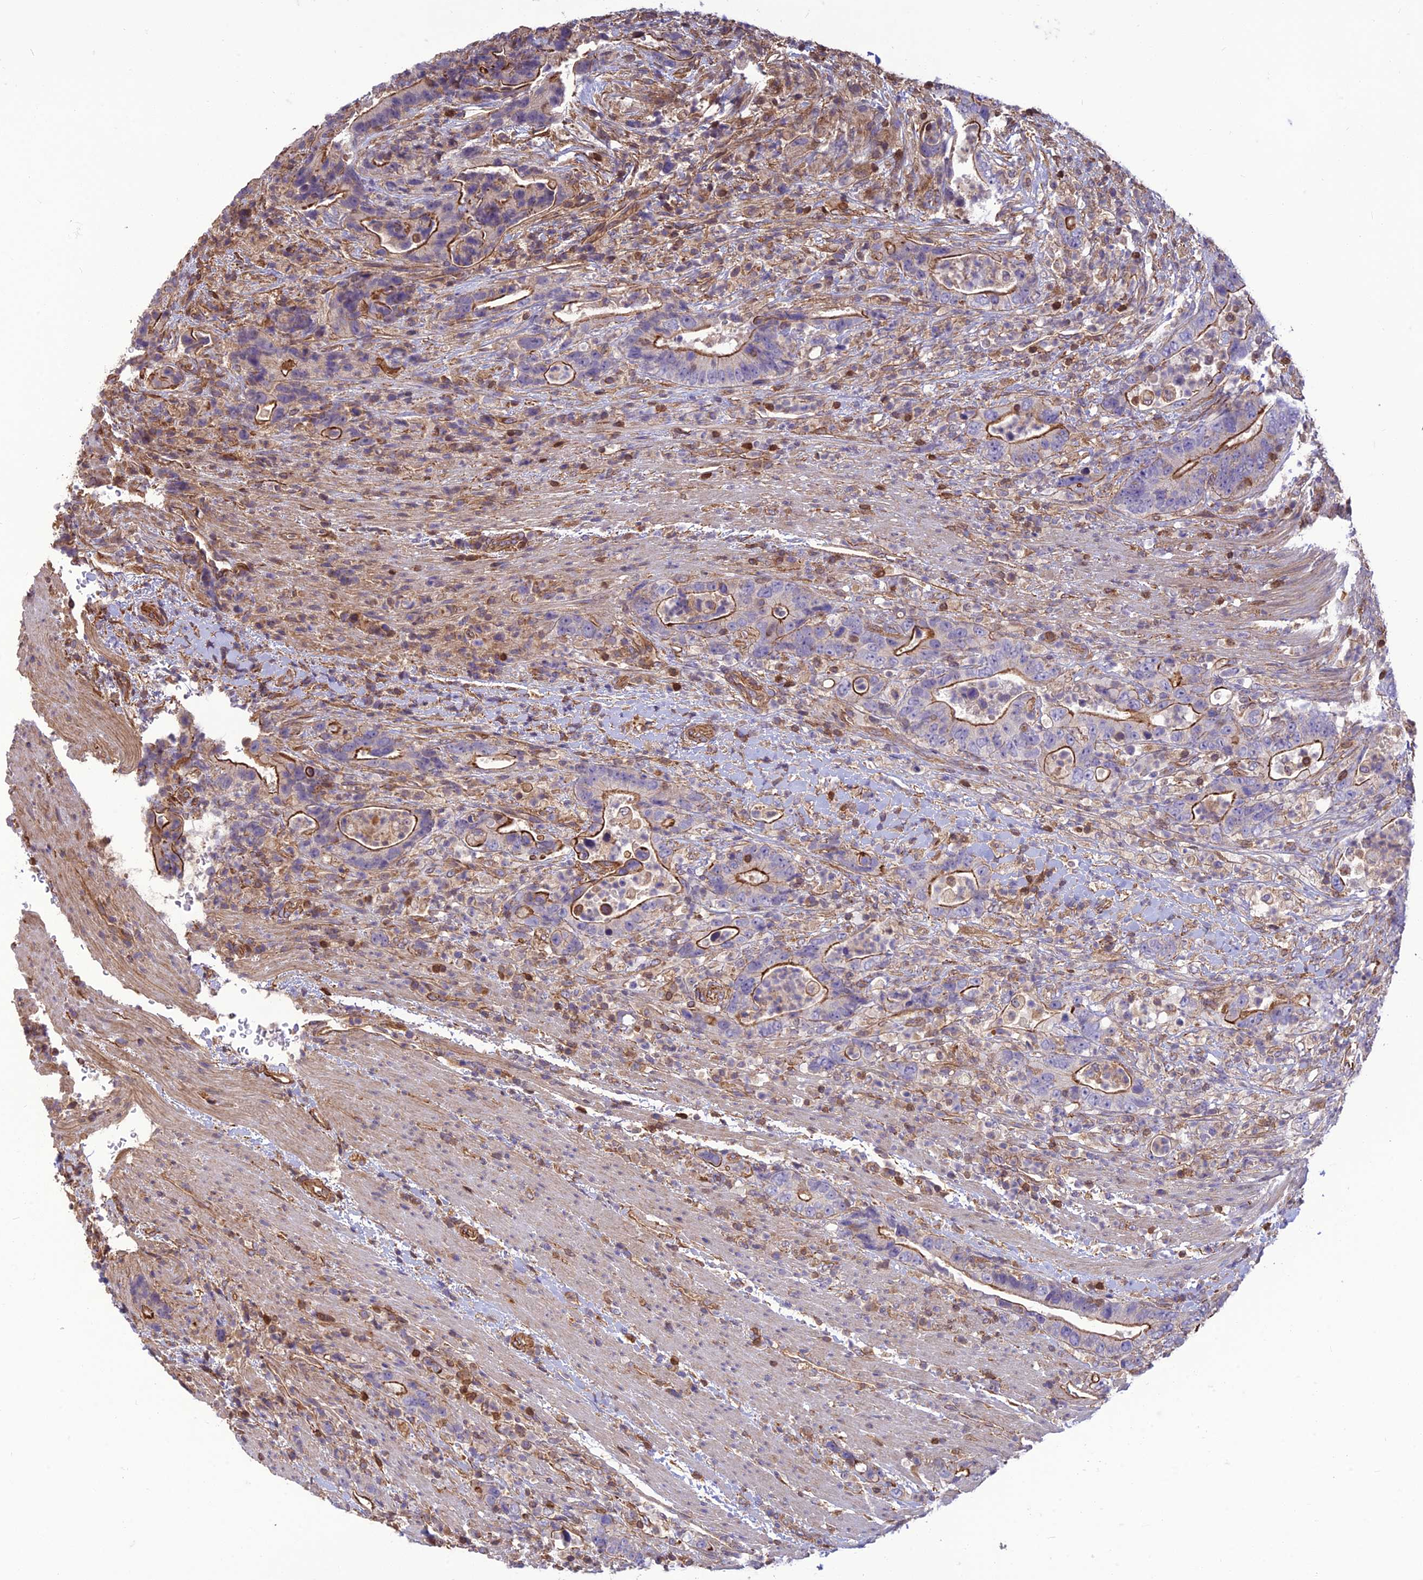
{"staining": {"intensity": "moderate", "quantity": "25%-75%", "location": "cytoplasmic/membranous"}, "tissue": "colorectal cancer", "cell_type": "Tumor cells", "image_type": "cancer", "snomed": [{"axis": "morphology", "description": "Adenocarcinoma, NOS"}, {"axis": "topography", "description": "Colon"}], "caption": "A brown stain highlights moderate cytoplasmic/membranous positivity of a protein in human colorectal cancer tumor cells. (DAB IHC with brightfield microscopy, high magnification).", "gene": "HPSE2", "patient": {"sex": "female", "age": 75}}